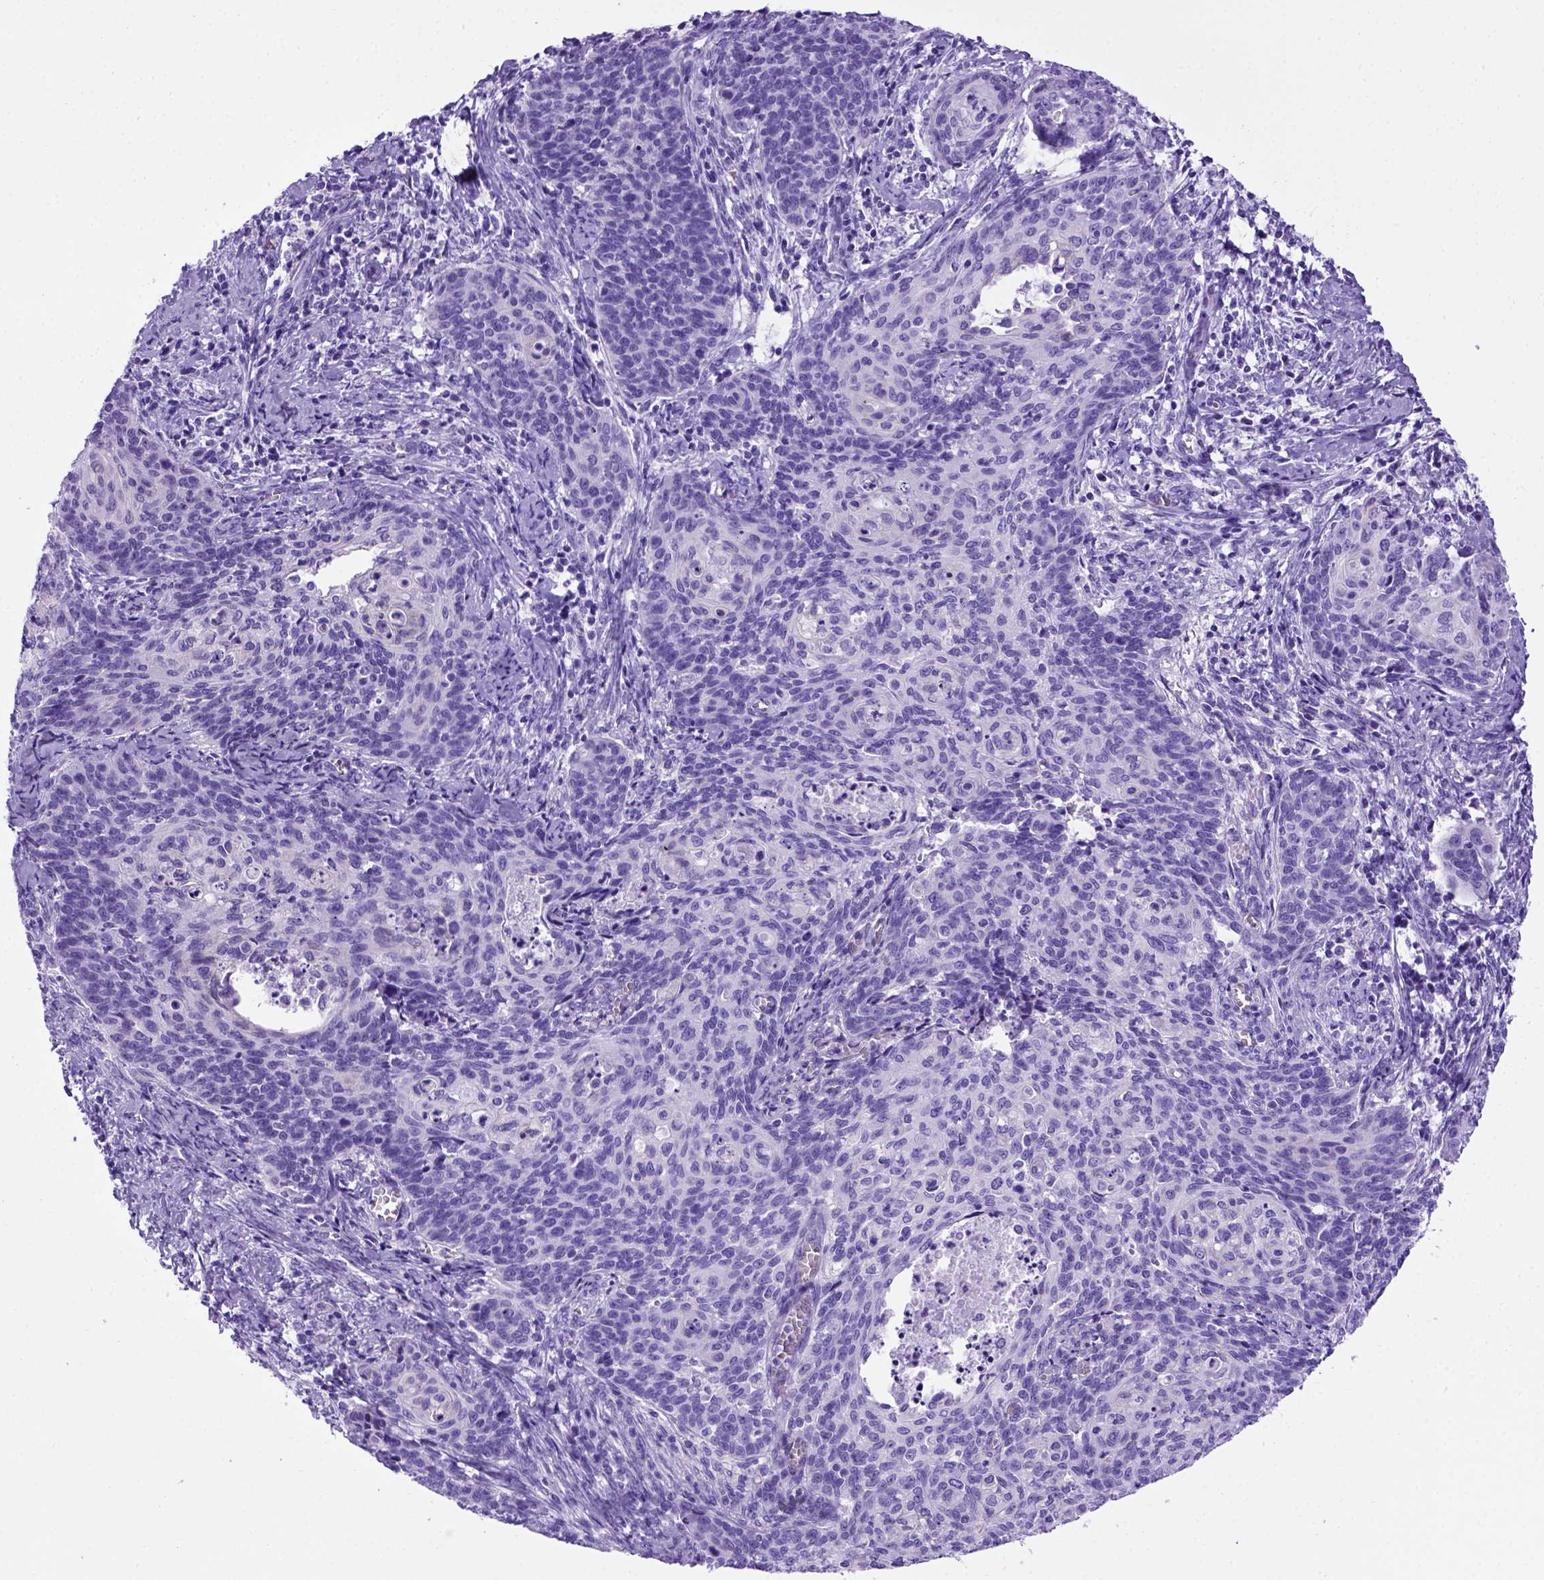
{"staining": {"intensity": "negative", "quantity": "none", "location": "none"}, "tissue": "cervical cancer", "cell_type": "Tumor cells", "image_type": "cancer", "snomed": [{"axis": "morphology", "description": "Normal tissue, NOS"}, {"axis": "morphology", "description": "Squamous cell carcinoma, NOS"}, {"axis": "topography", "description": "Cervix"}], "caption": "IHC micrograph of squamous cell carcinoma (cervical) stained for a protein (brown), which displays no positivity in tumor cells. Brightfield microscopy of immunohistochemistry (IHC) stained with DAB (brown) and hematoxylin (blue), captured at high magnification.", "gene": "MEOX2", "patient": {"sex": "female", "age": 39}}